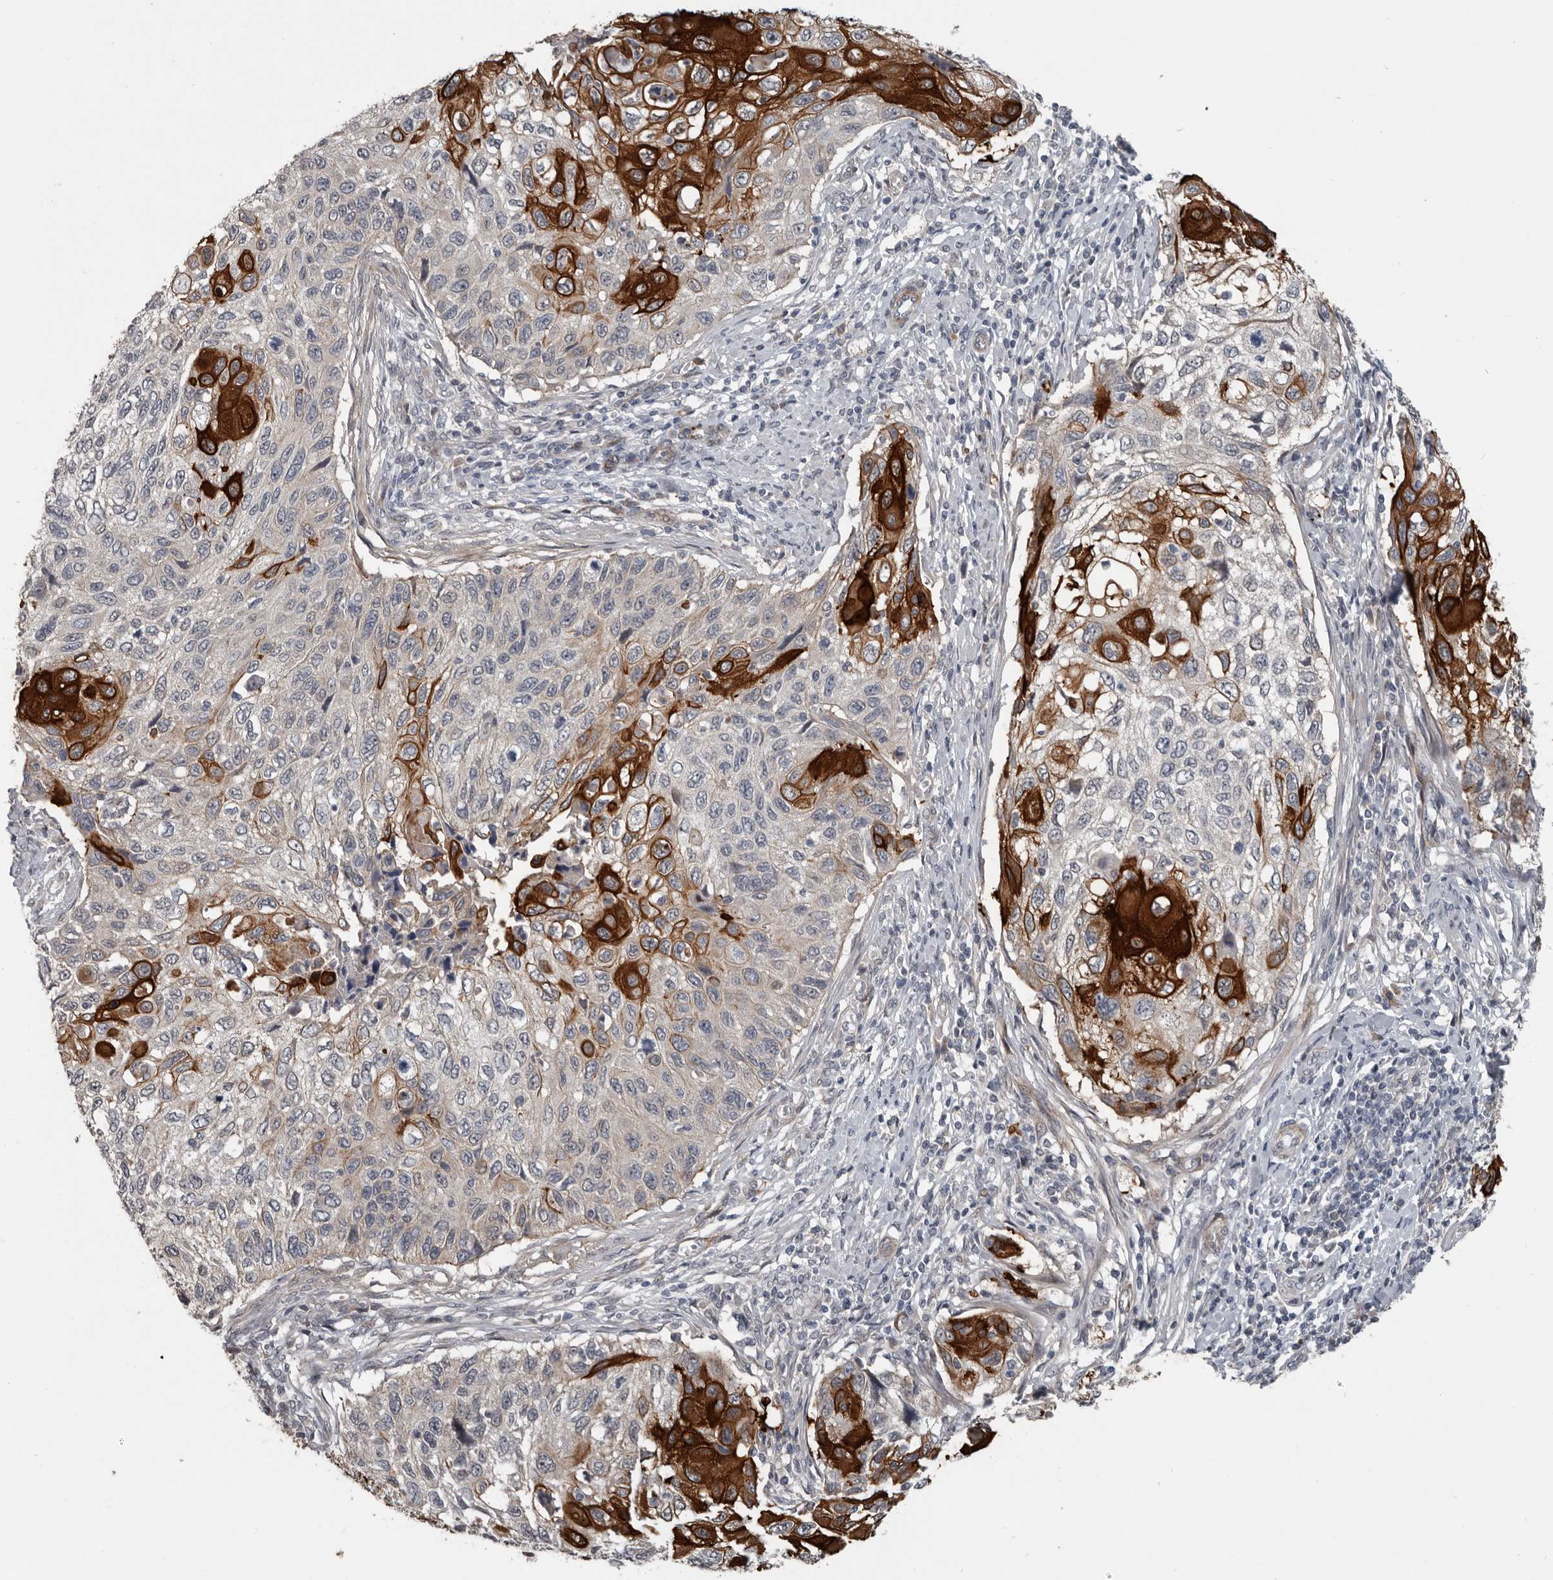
{"staining": {"intensity": "strong", "quantity": "25%-75%", "location": "cytoplasmic/membranous"}, "tissue": "cervical cancer", "cell_type": "Tumor cells", "image_type": "cancer", "snomed": [{"axis": "morphology", "description": "Squamous cell carcinoma, NOS"}, {"axis": "topography", "description": "Cervix"}], "caption": "Immunohistochemistry (IHC) staining of cervical cancer, which exhibits high levels of strong cytoplasmic/membranous positivity in approximately 25%-75% of tumor cells indicating strong cytoplasmic/membranous protein staining. The staining was performed using DAB (brown) for protein detection and nuclei were counterstained in hematoxylin (blue).", "gene": "C1orf216", "patient": {"sex": "female", "age": 70}}